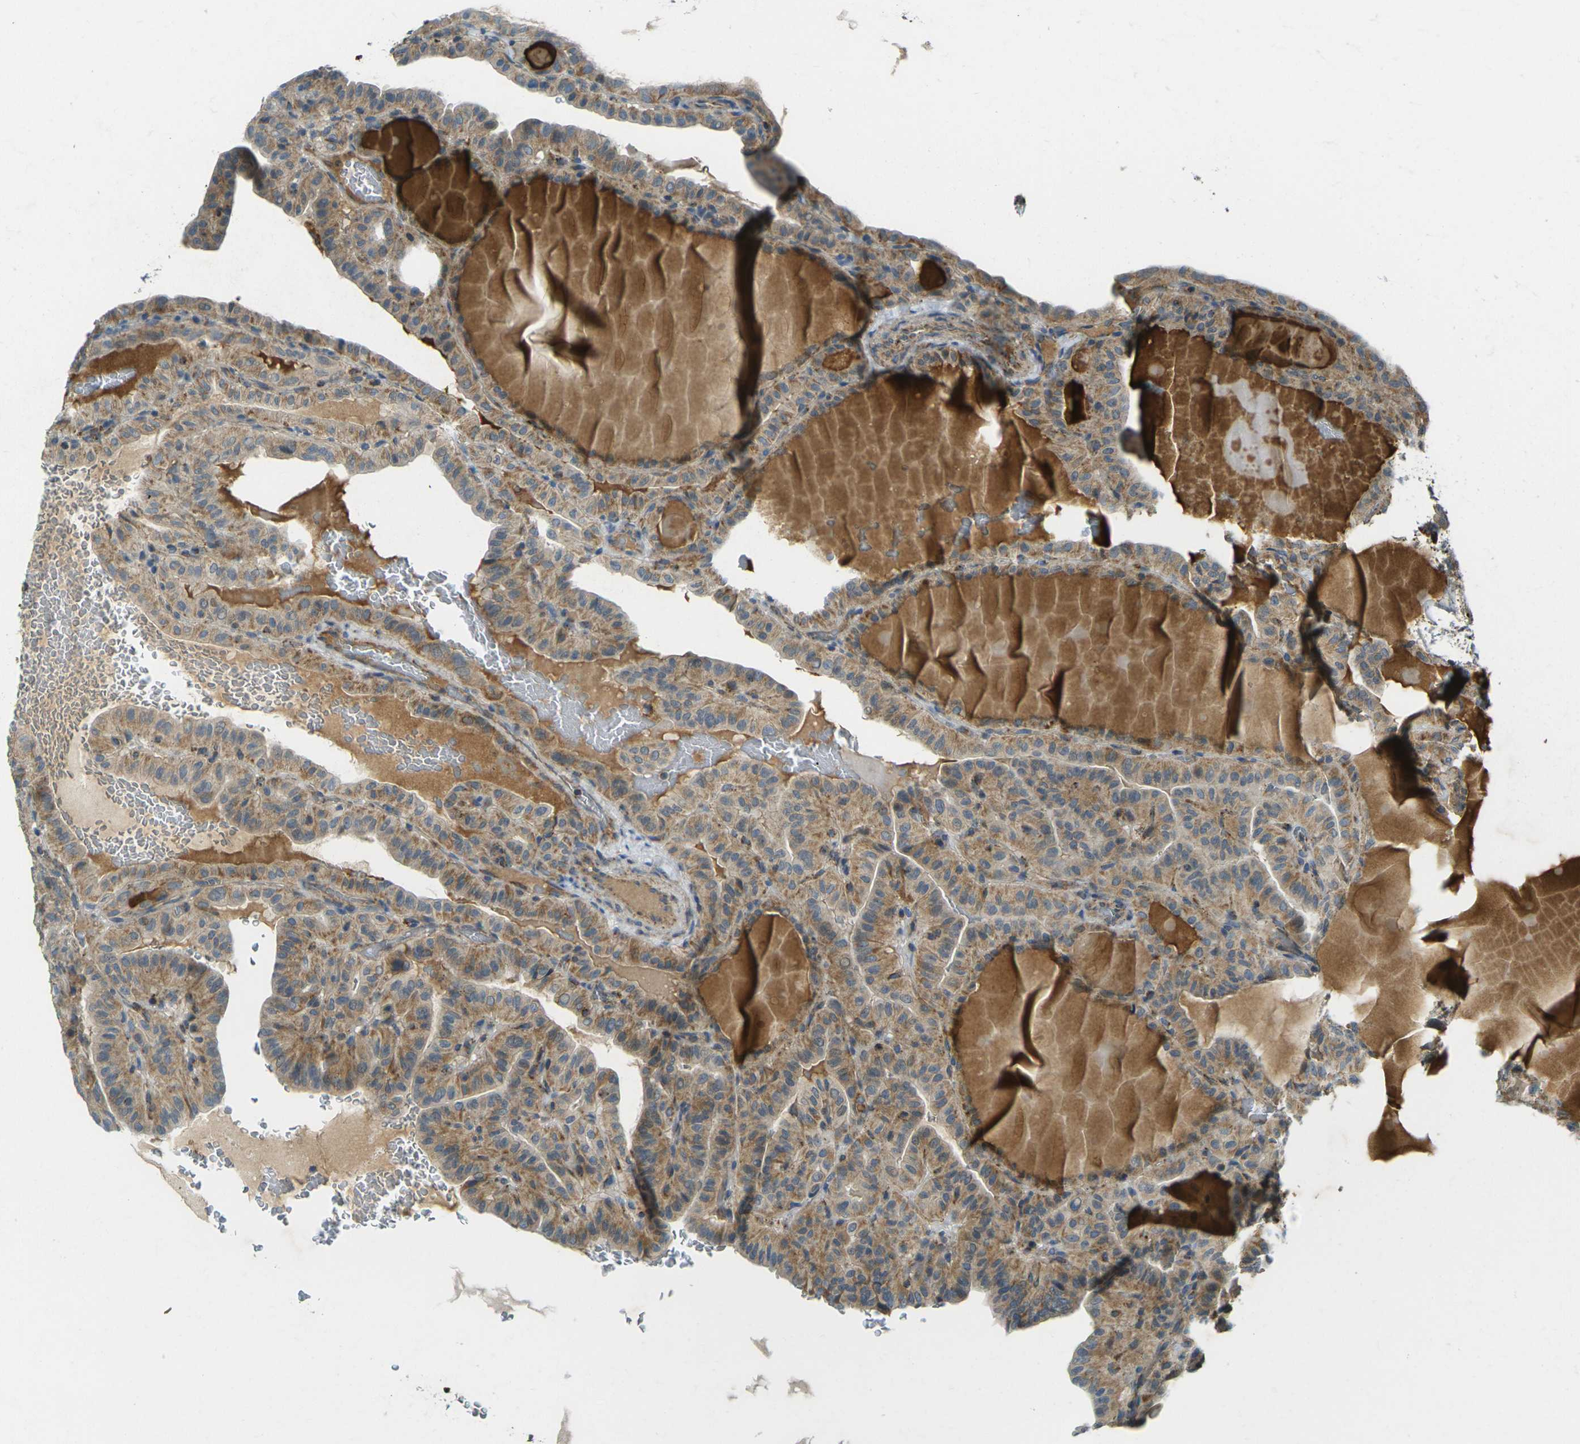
{"staining": {"intensity": "moderate", "quantity": ">75%", "location": "cytoplasmic/membranous"}, "tissue": "thyroid cancer", "cell_type": "Tumor cells", "image_type": "cancer", "snomed": [{"axis": "morphology", "description": "Papillary adenocarcinoma, NOS"}, {"axis": "topography", "description": "Thyroid gland"}], "caption": "Protein expression analysis of thyroid papillary adenocarcinoma reveals moderate cytoplasmic/membranous staining in approximately >75% of tumor cells.", "gene": "IGF1R", "patient": {"sex": "male", "age": 77}}